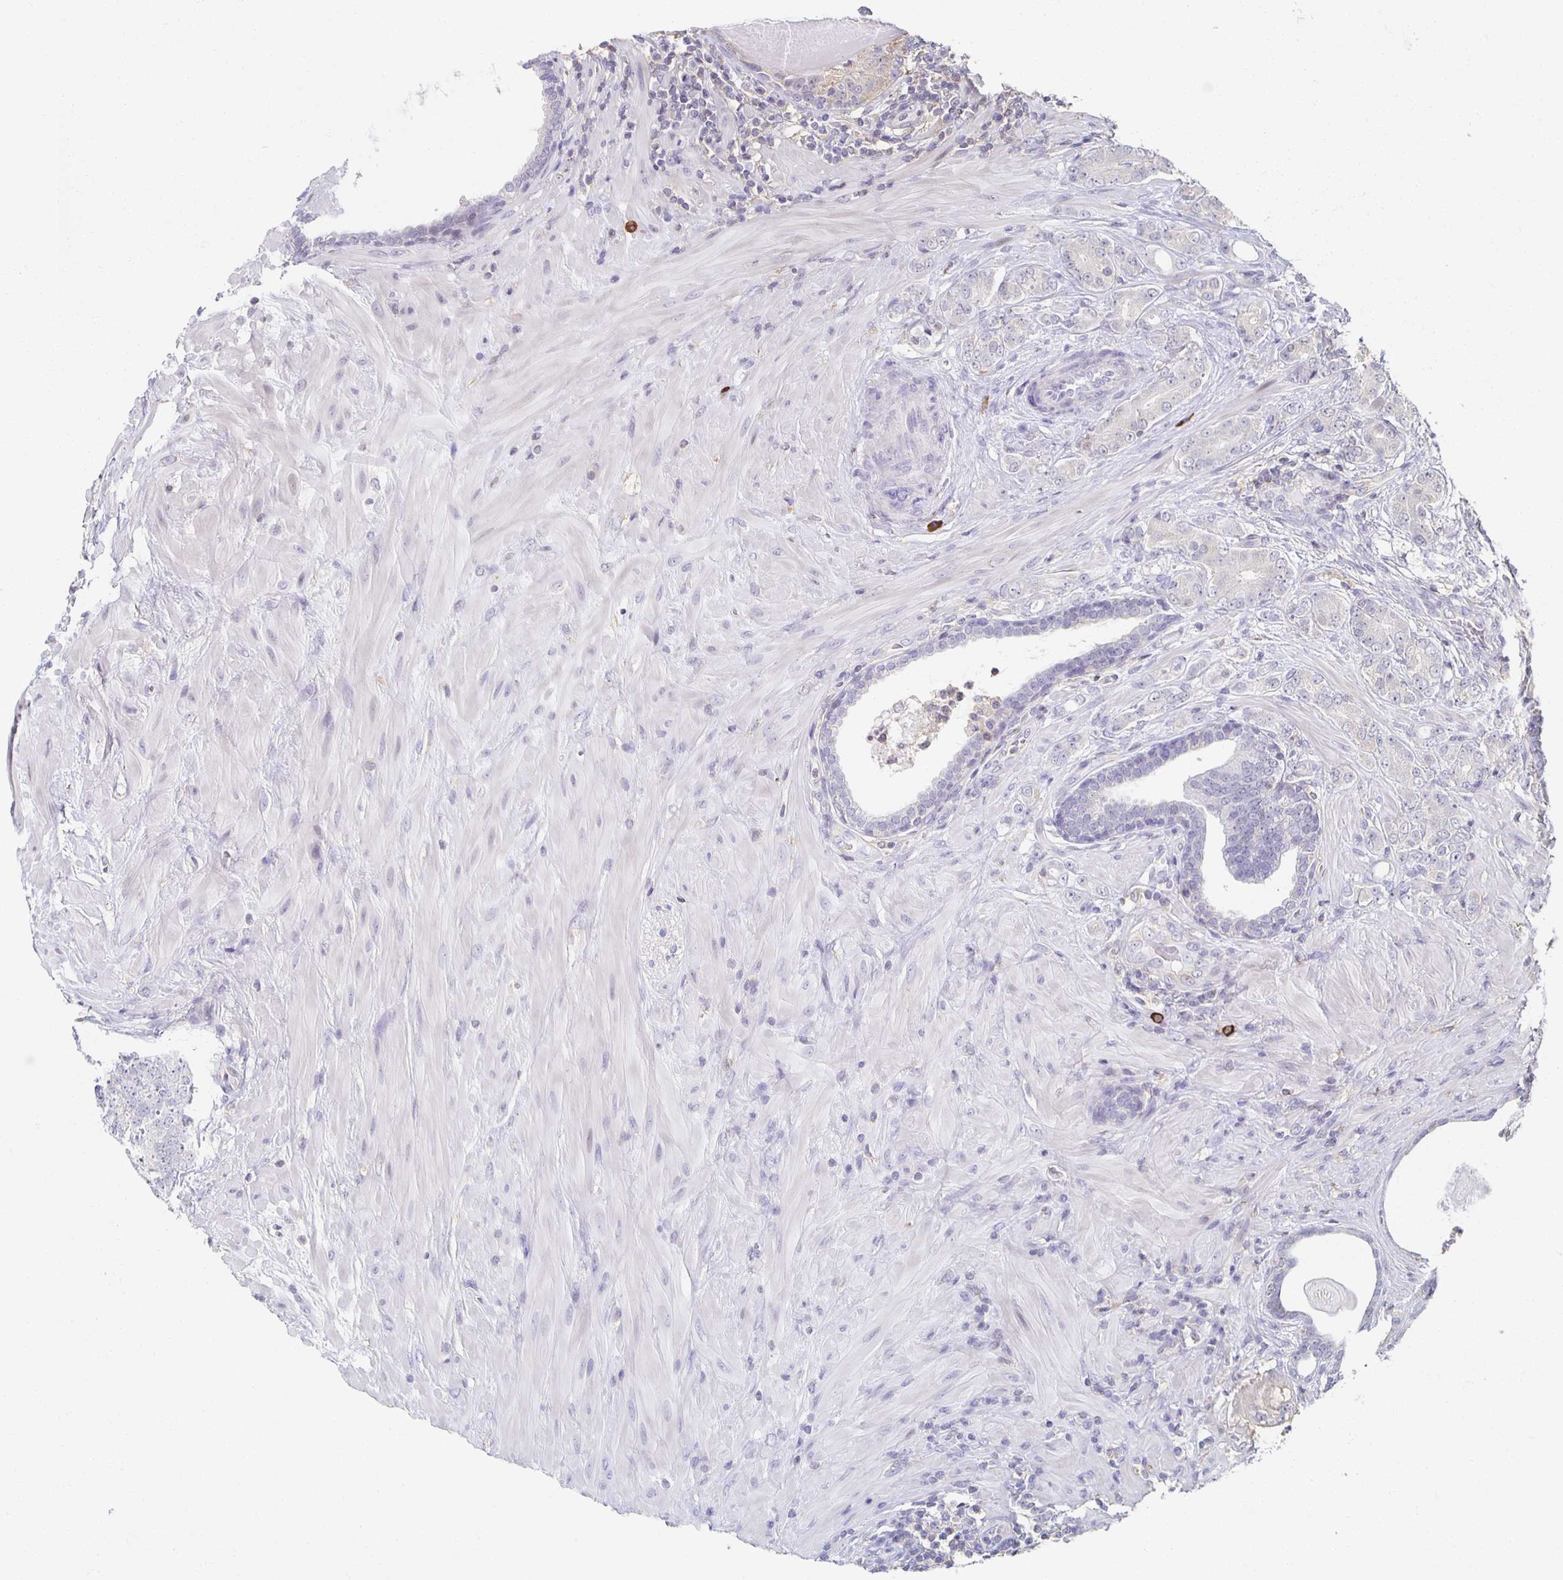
{"staining": {"intensity": "negative", "quantity": "none", "location": "none"}, "tissue": "prostate cancer", "cell_type": "Tumor cells", "image_type": "cancer", "snomed": [{"axis": "morphology", "description": "Adenocarcinoma, High grade"}, {"axis": "topography", "description": "Prostate"}], "caption": "Tumor cells show no significant protein expression in high-grade adenocarcinoma (prostate).", "gene": "ZNF692", "patient": {"sex": "male", "age": 62}}